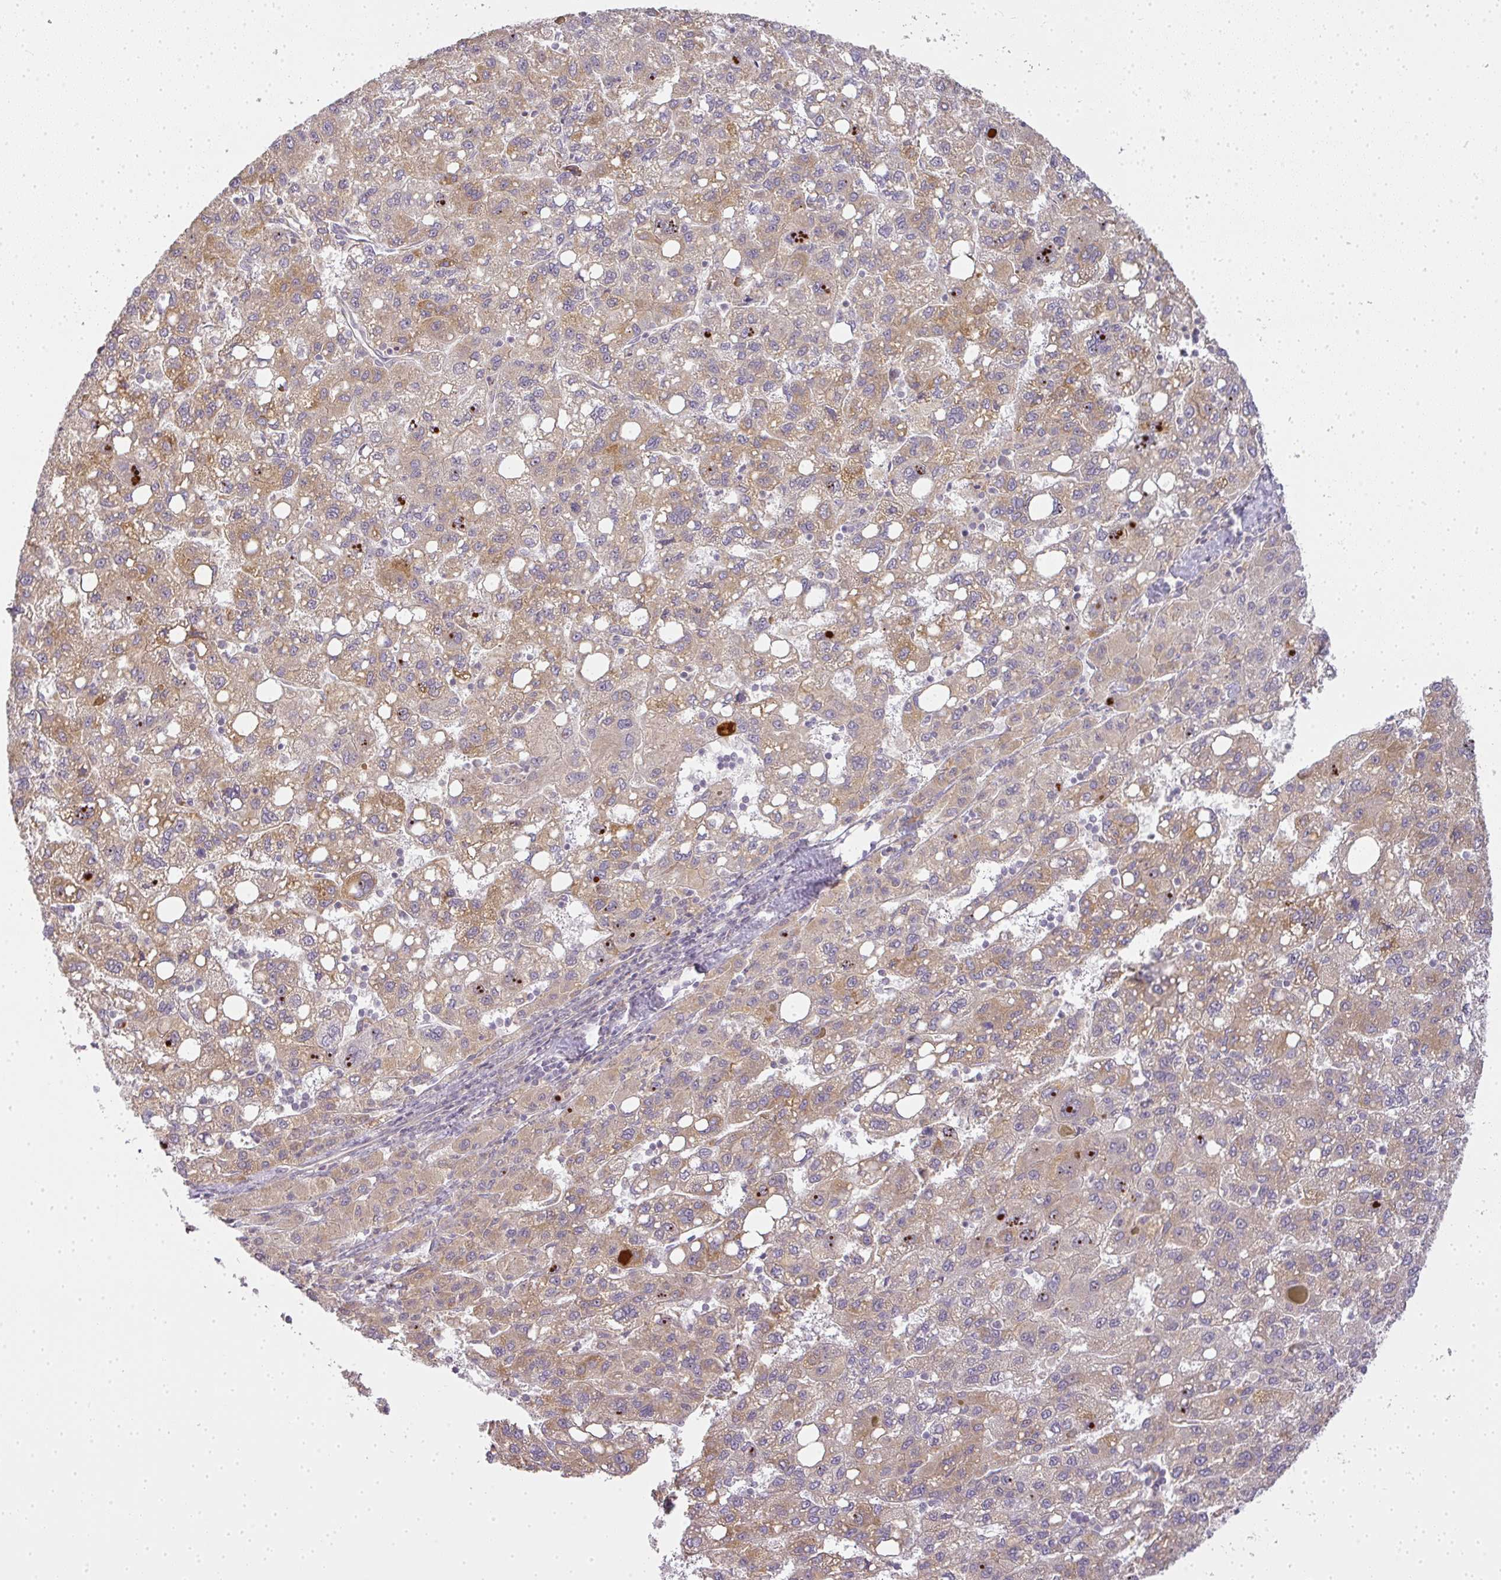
{"staining": {"intensity": "moderate", "quantity": "25%-75%", "location": "cytoplasmic/membranous"}, "tissue": "liver cancer", "cell_type": "Tumor cells", "image_type": "cancer", "snomed": [{"axis": "morphology", "description": "Carcinoma, Hepatocellular, NOS"}, {"axis": "topography", "description": "Liver"}], "caption": "High-power microscopy captured an immunohistochemistry (IHC) histopathology image of liver cancer, revealing moderate cytoplasmic/membranous expression in about 25%-75% of tumor cells.", "gene": "MED19", "patient": {"sex": "female", "age": 82}}